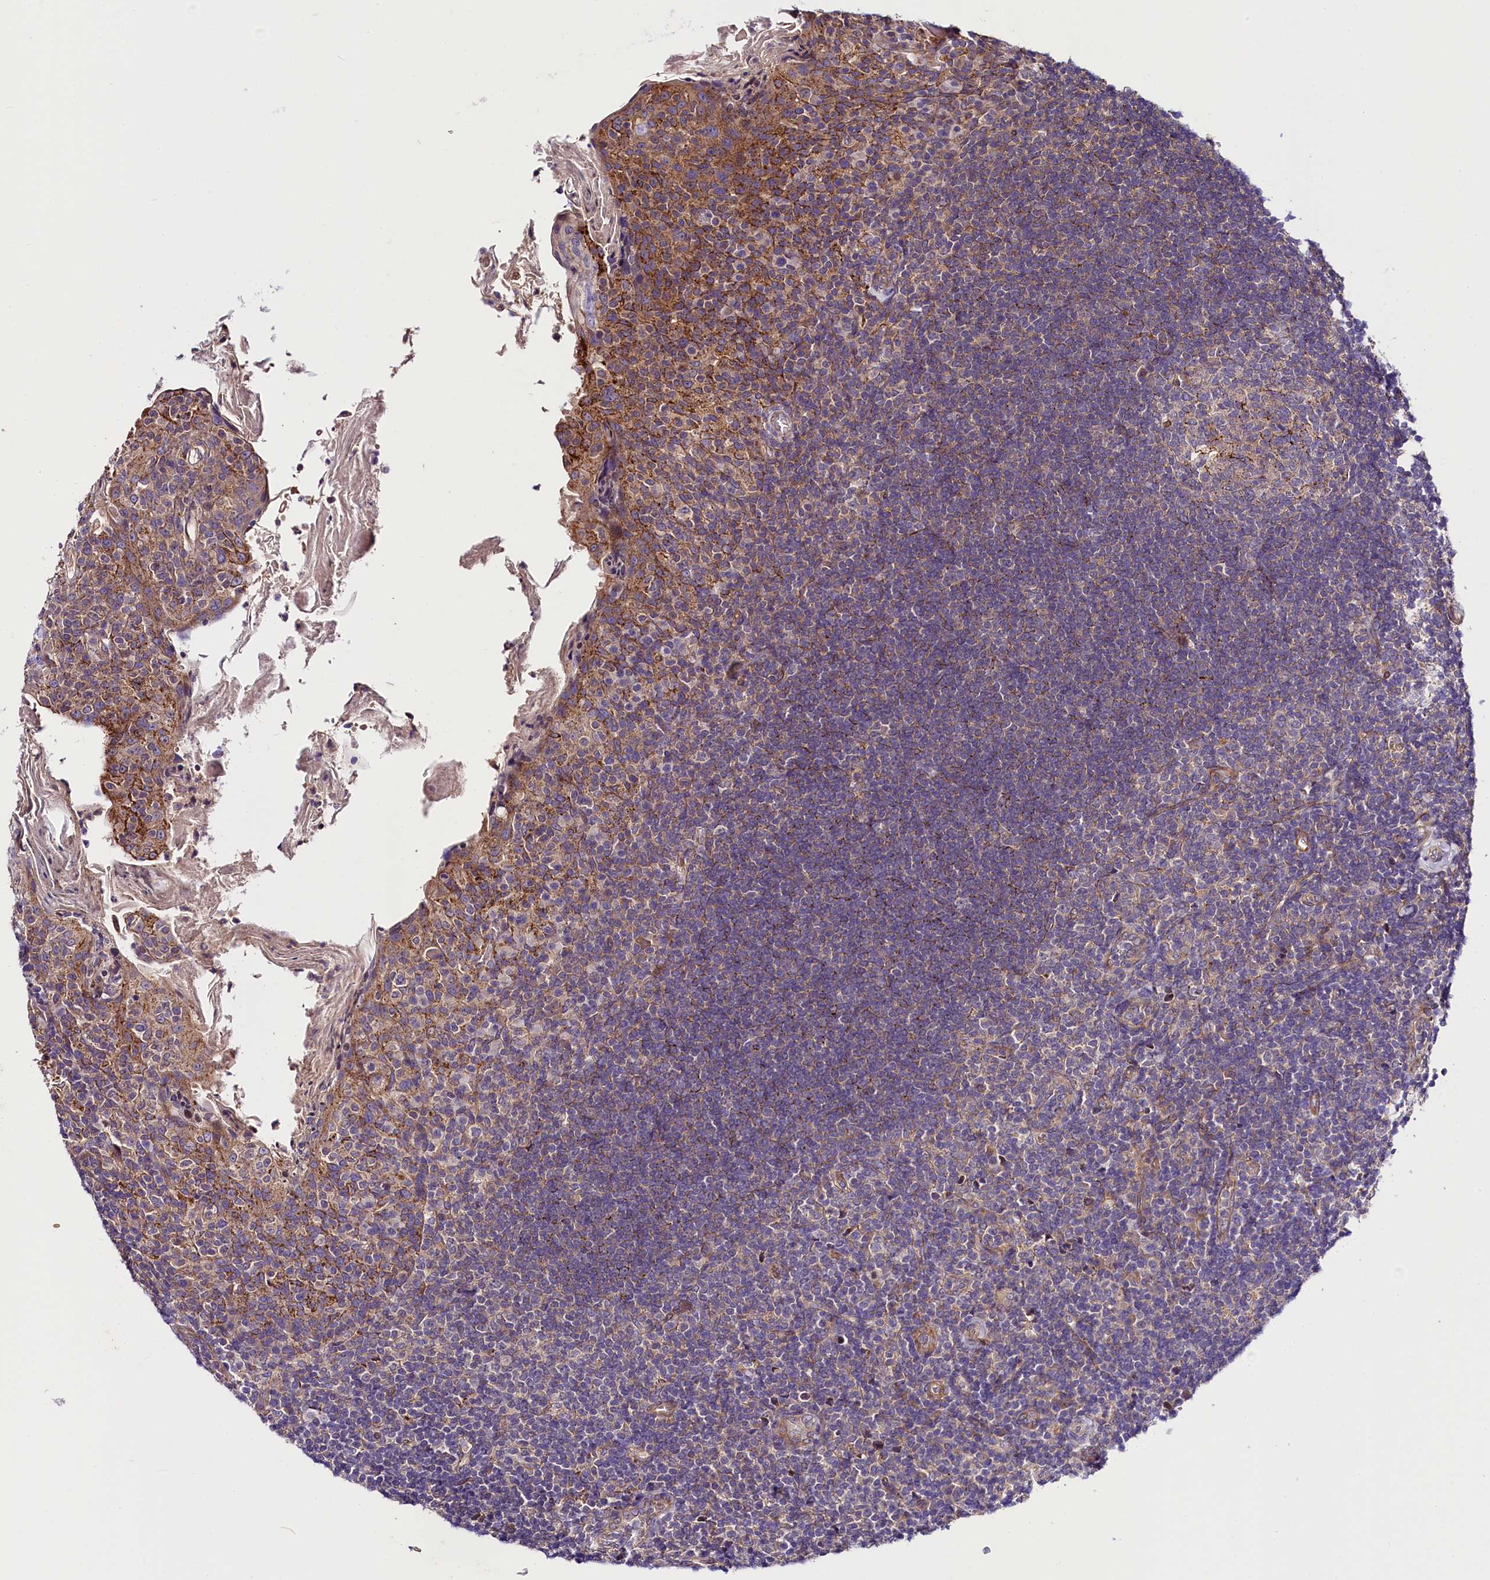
{"staining": {"intensity": "moderate", "quantity": "<25%", "location": "cytoplasmic/membranous"}, "tissue": "tonsil", "cell_type": "Germinal center cells", "image_type": "normal", "snomed": [{"axis": "morphology", "description": "Normal tissue, NOS"}, {"axis": "topography", "description": "Tonsil"}], "caption": "Germinal center cells demonstrate low levels of moderate cytoplasmic/membranous staining in about <25% of cells in benign human tonsil.", "gene": "ARMC6", "patient": {"sex": "female", "age": 10}}